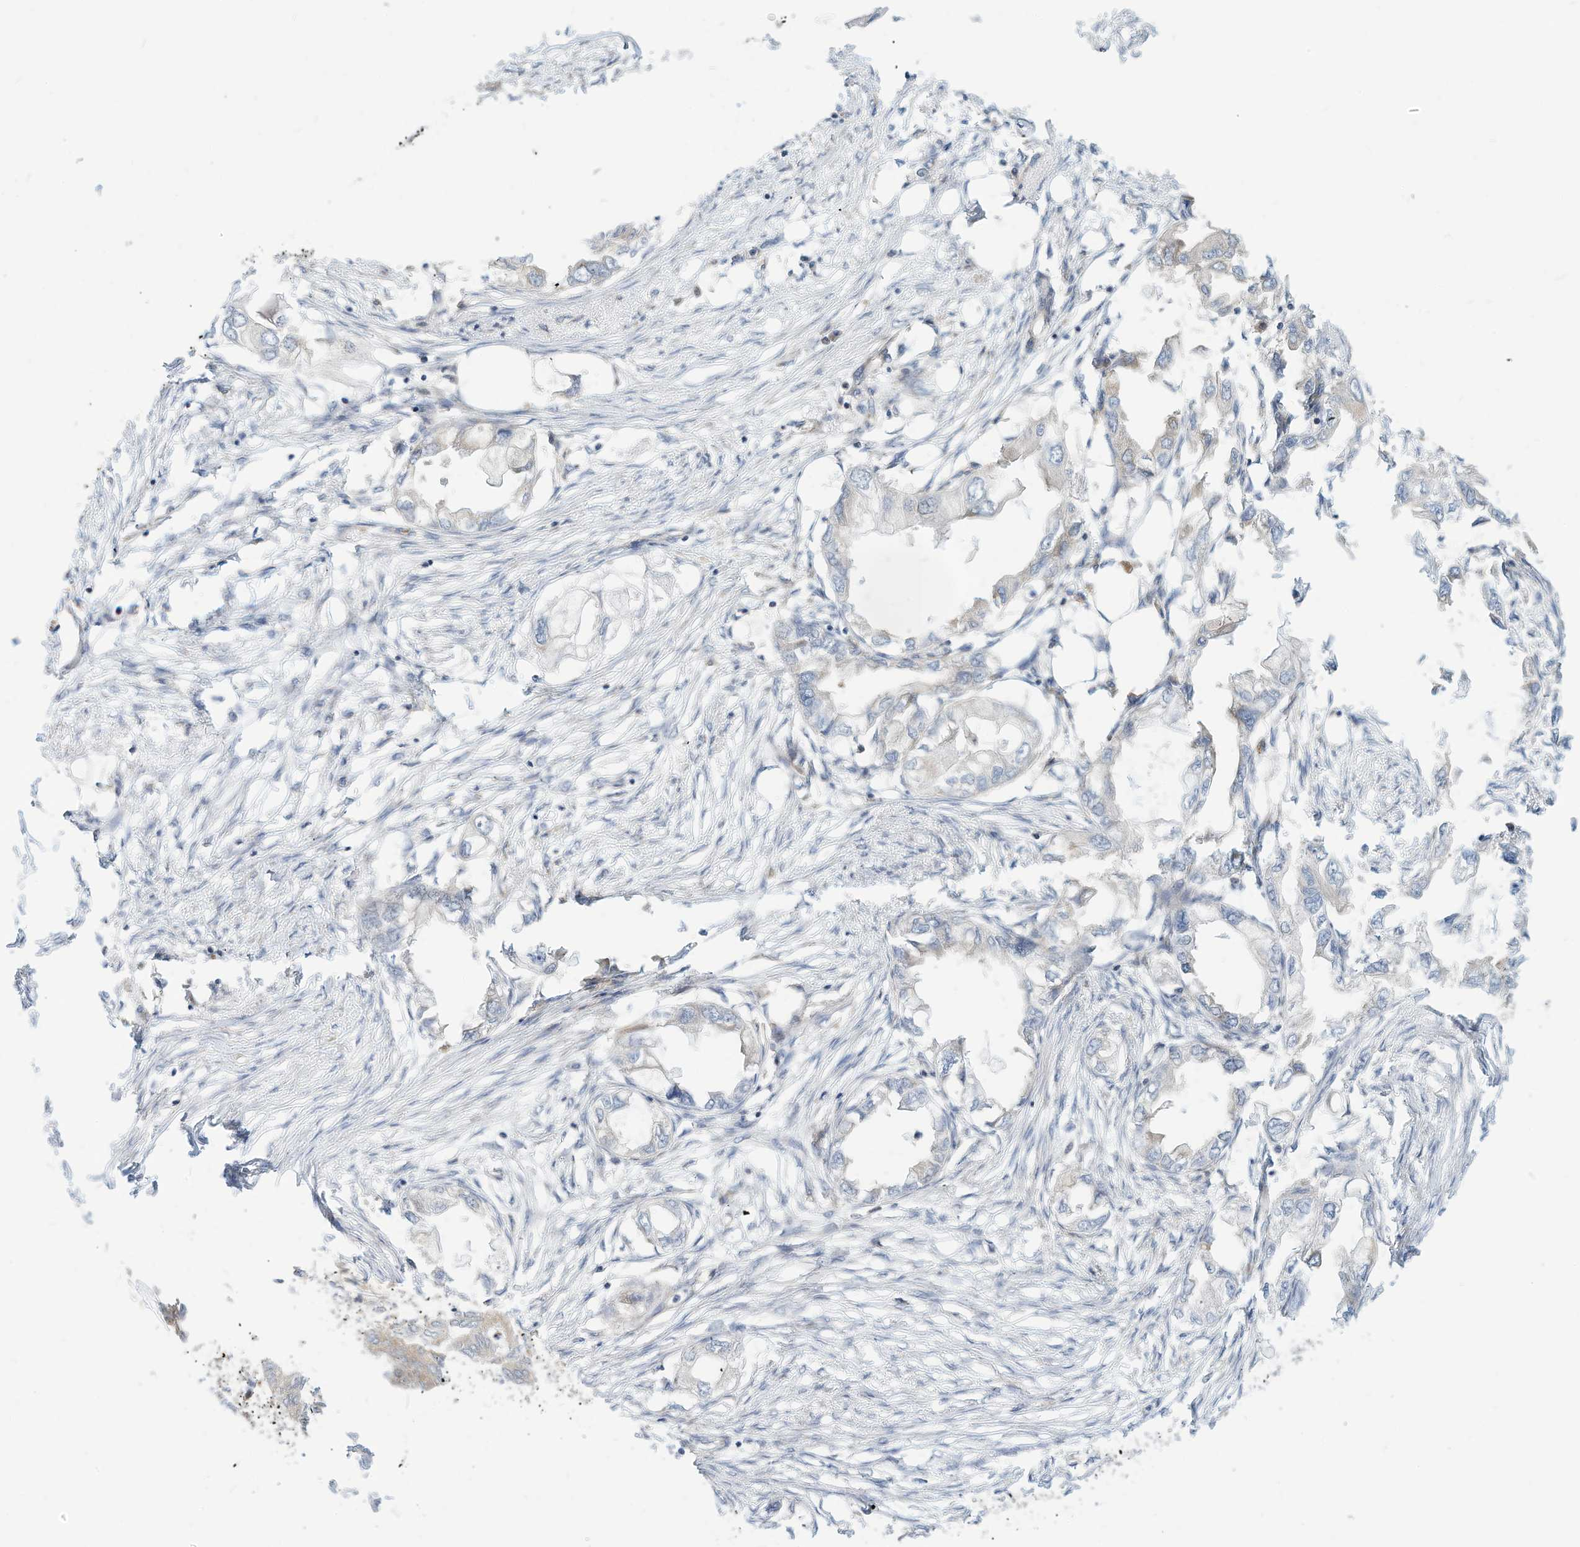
{"staining": {"intensity": "negative", "quantity": "none", "location": "none"}, "tissue": "endometrial cancer", "cell_type": "Tumor cells", "image_type": "cancer", "snomed": [{"axis": "morphology", "description": "Adenocarcinoma, NOS"}, {"axis": "morphology", "description": "Adenocarcinoma, metastatic, NOS"}, {"axis": "topography", "description": "Adipose tissue"}, {"axis": "topography", "description": "Endometrium"}], "caption": "This is an immunohistochemistry (IHC) micrograph of adenocarcinoma (endometrial). There is no staining in tumor cells.", "gene": "OFD1", "patient": {"sex": "female", "age": 67}}